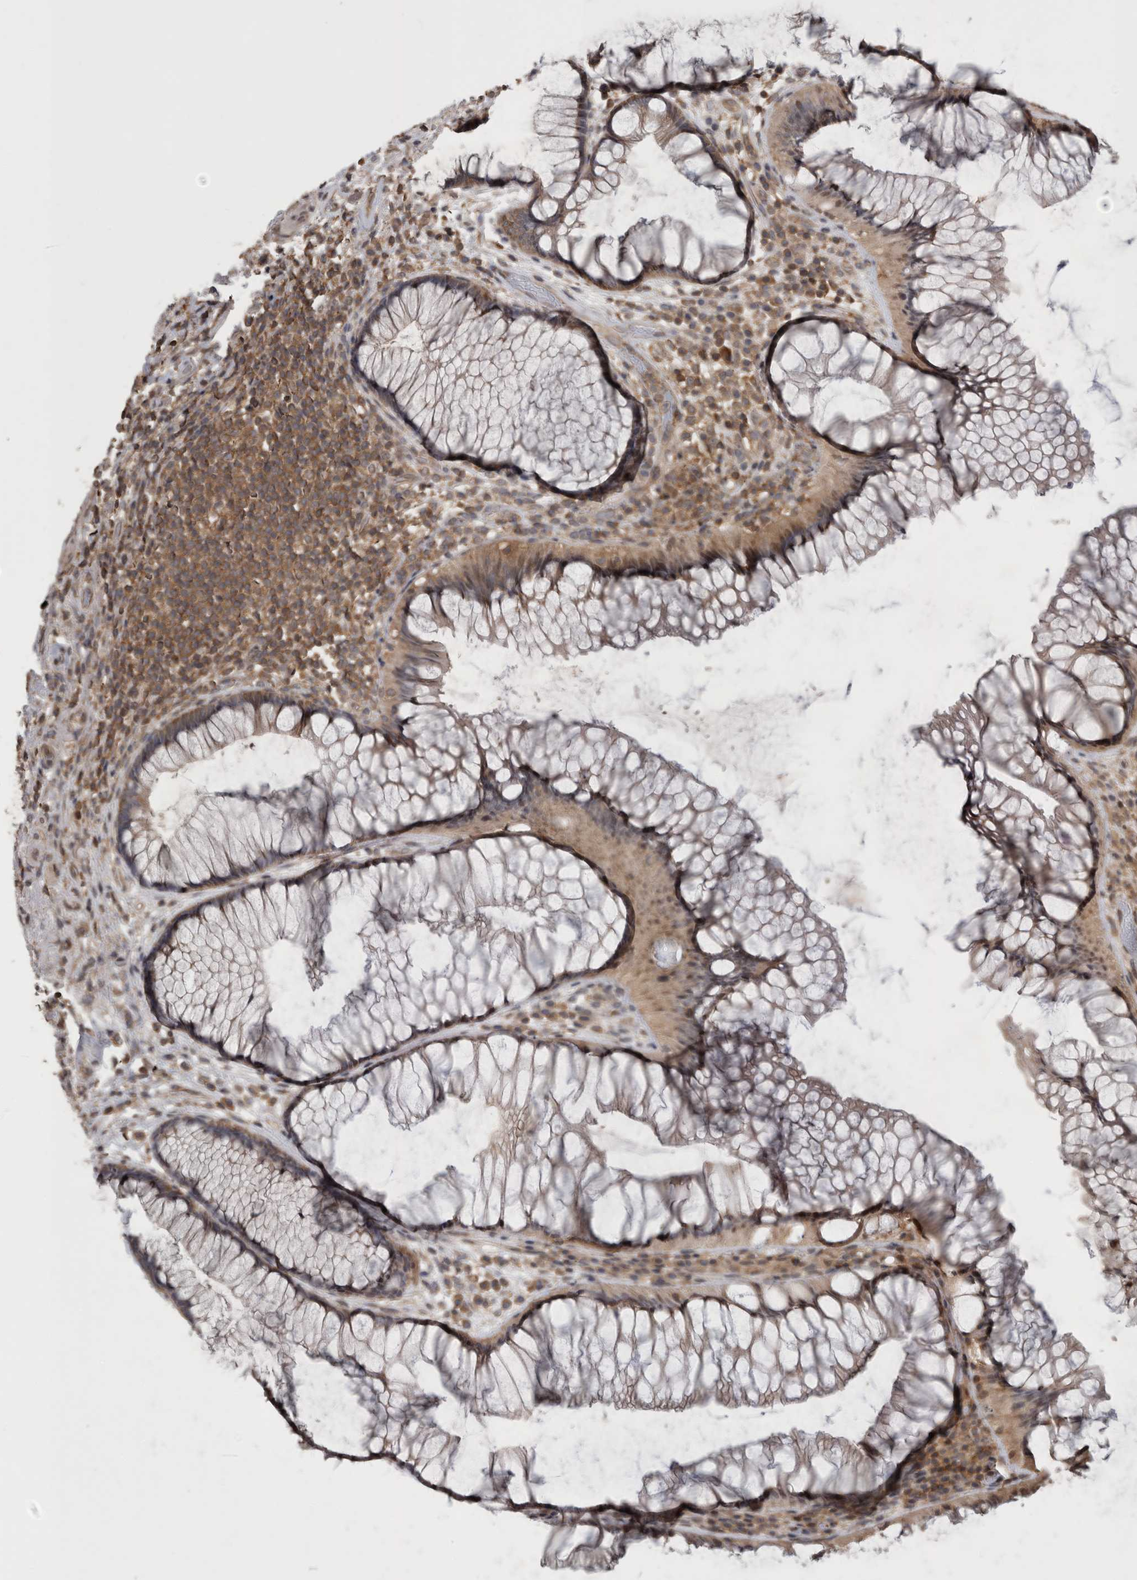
{"staining": {"intensity": "moderate", "quantity": ">75%", "location": "cytoplasmic/membranous"}, "tissue": "rectum", "cell_type": "Glandular cells", "image_type": "normal", "snomed": [{"axis": "morphology", "description": "Normal tissue, NOS"}, {"axis": "topography", "description": "Rectum"}], "caption": "High-magnification brightfield microscopy of normal rectum stained with DAB (brown) and counterstained with hematoxylin (blue). glandular cells exhibit moderate cytoplasmic/membranous expression is identified in approximately>75% of cells. (DAB (3,3'-diaminobenzidine) IHC with brightfield microscopy, high magnification).", "gene": "ATXN2", "patient": {"sex": "male", "age": 51}}